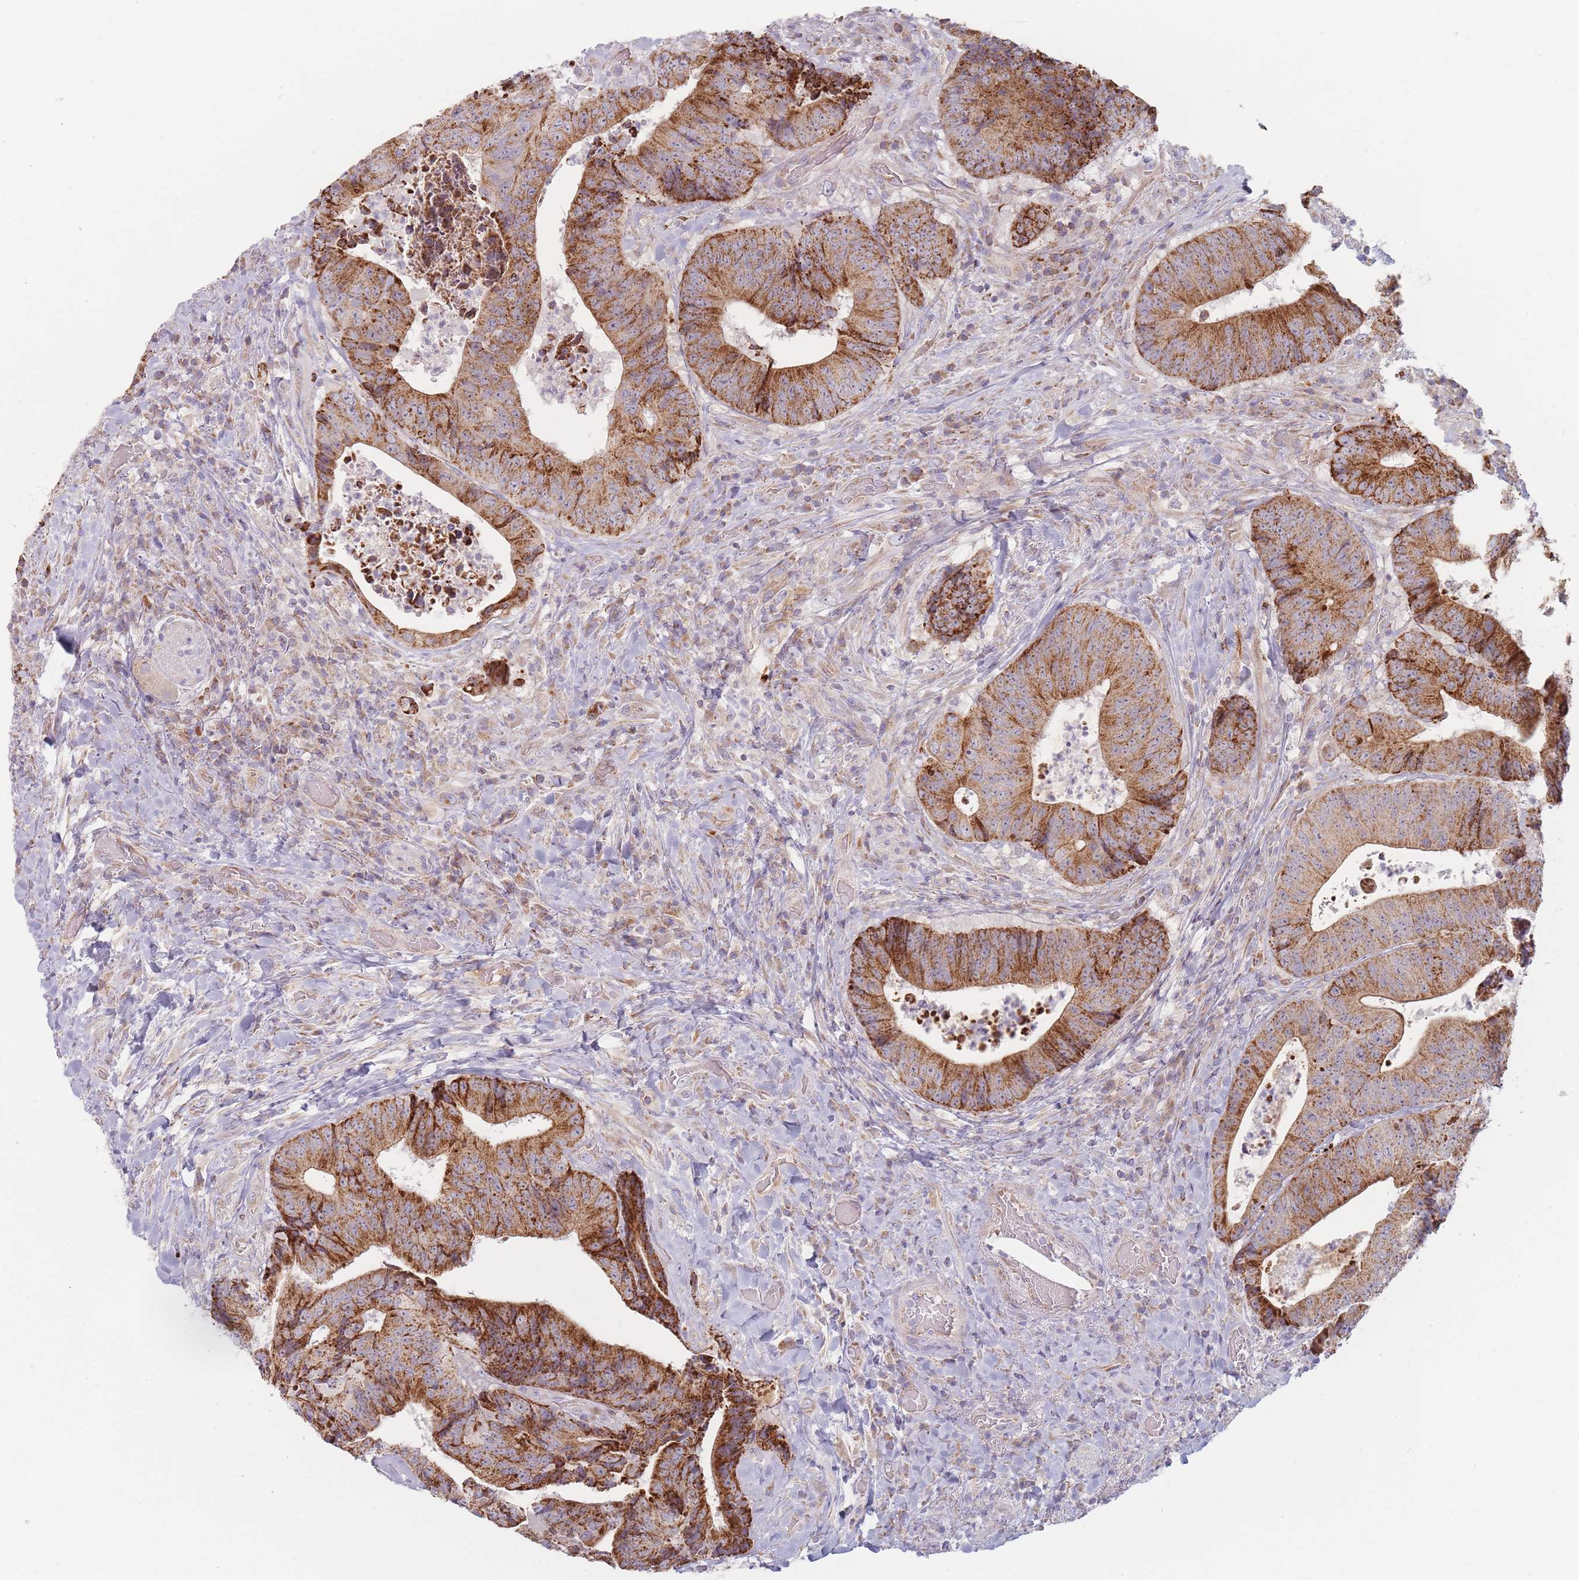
{"staining": {"intensity": "strong", "quantity": ">75%", "location": "cytoplasmic/membranous"}, "tissue": "colorectal cancer", "cell_type": "Tumor cells", "image_type": "cancer", "snomed": [{"axis": "morphology", "description": "Adenocarcinoma, NOS"}, {"axis": "topography", "description": "Rectum"}], "caption": "Brown immunohistochemical staining in human colorectal cancer (adenocarcinoma) exhibits strong cytoplasmic/membranous staining in about >75% of tumor cells.", "gene": "ESRP2", "patient": {"sex": "male", "age": 72}}